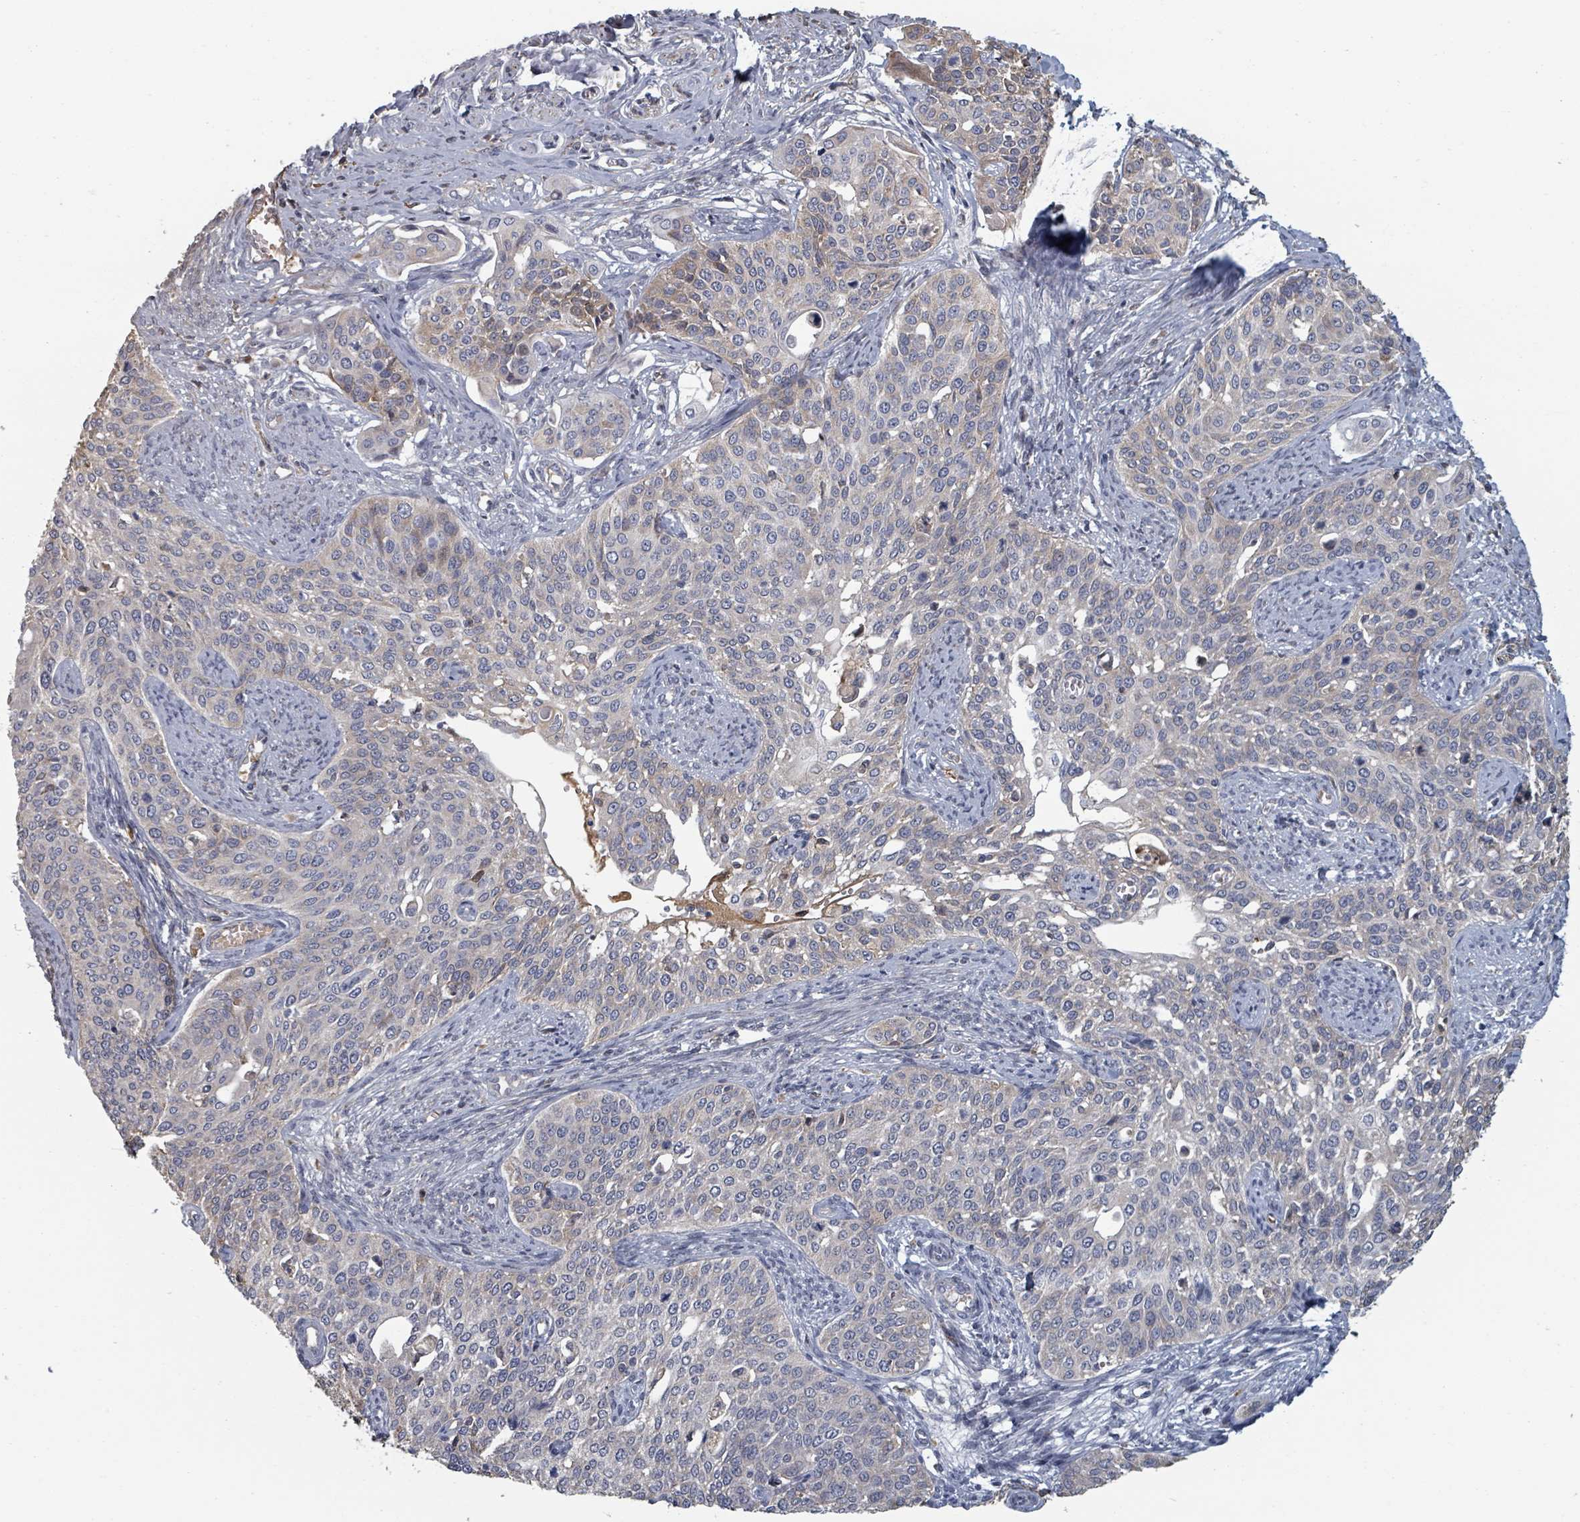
{"staining": {"intensity": "weak", "quantity": "<25%", "location": "cytoplasmic/membranous"}, "tissue": "cervical cancer", "cell_type": "Tumor cells", "image_type": "cancer", "snomed": [{"axis": "morphology", "description": "Squamous cell carcinoma, NOS"}, {"axis": "topography", "description": "Cervix"}], "caption": "An immunohistochemistry (IHC) photomicrograph of cervical cancer (squamous cell carcinoma) is shown. There is no staining in tumor cells of cervical cancer (squamous cell carcinoma).", "gene": "GABBR1", "patient": {"sex": "female", "age": 44}}